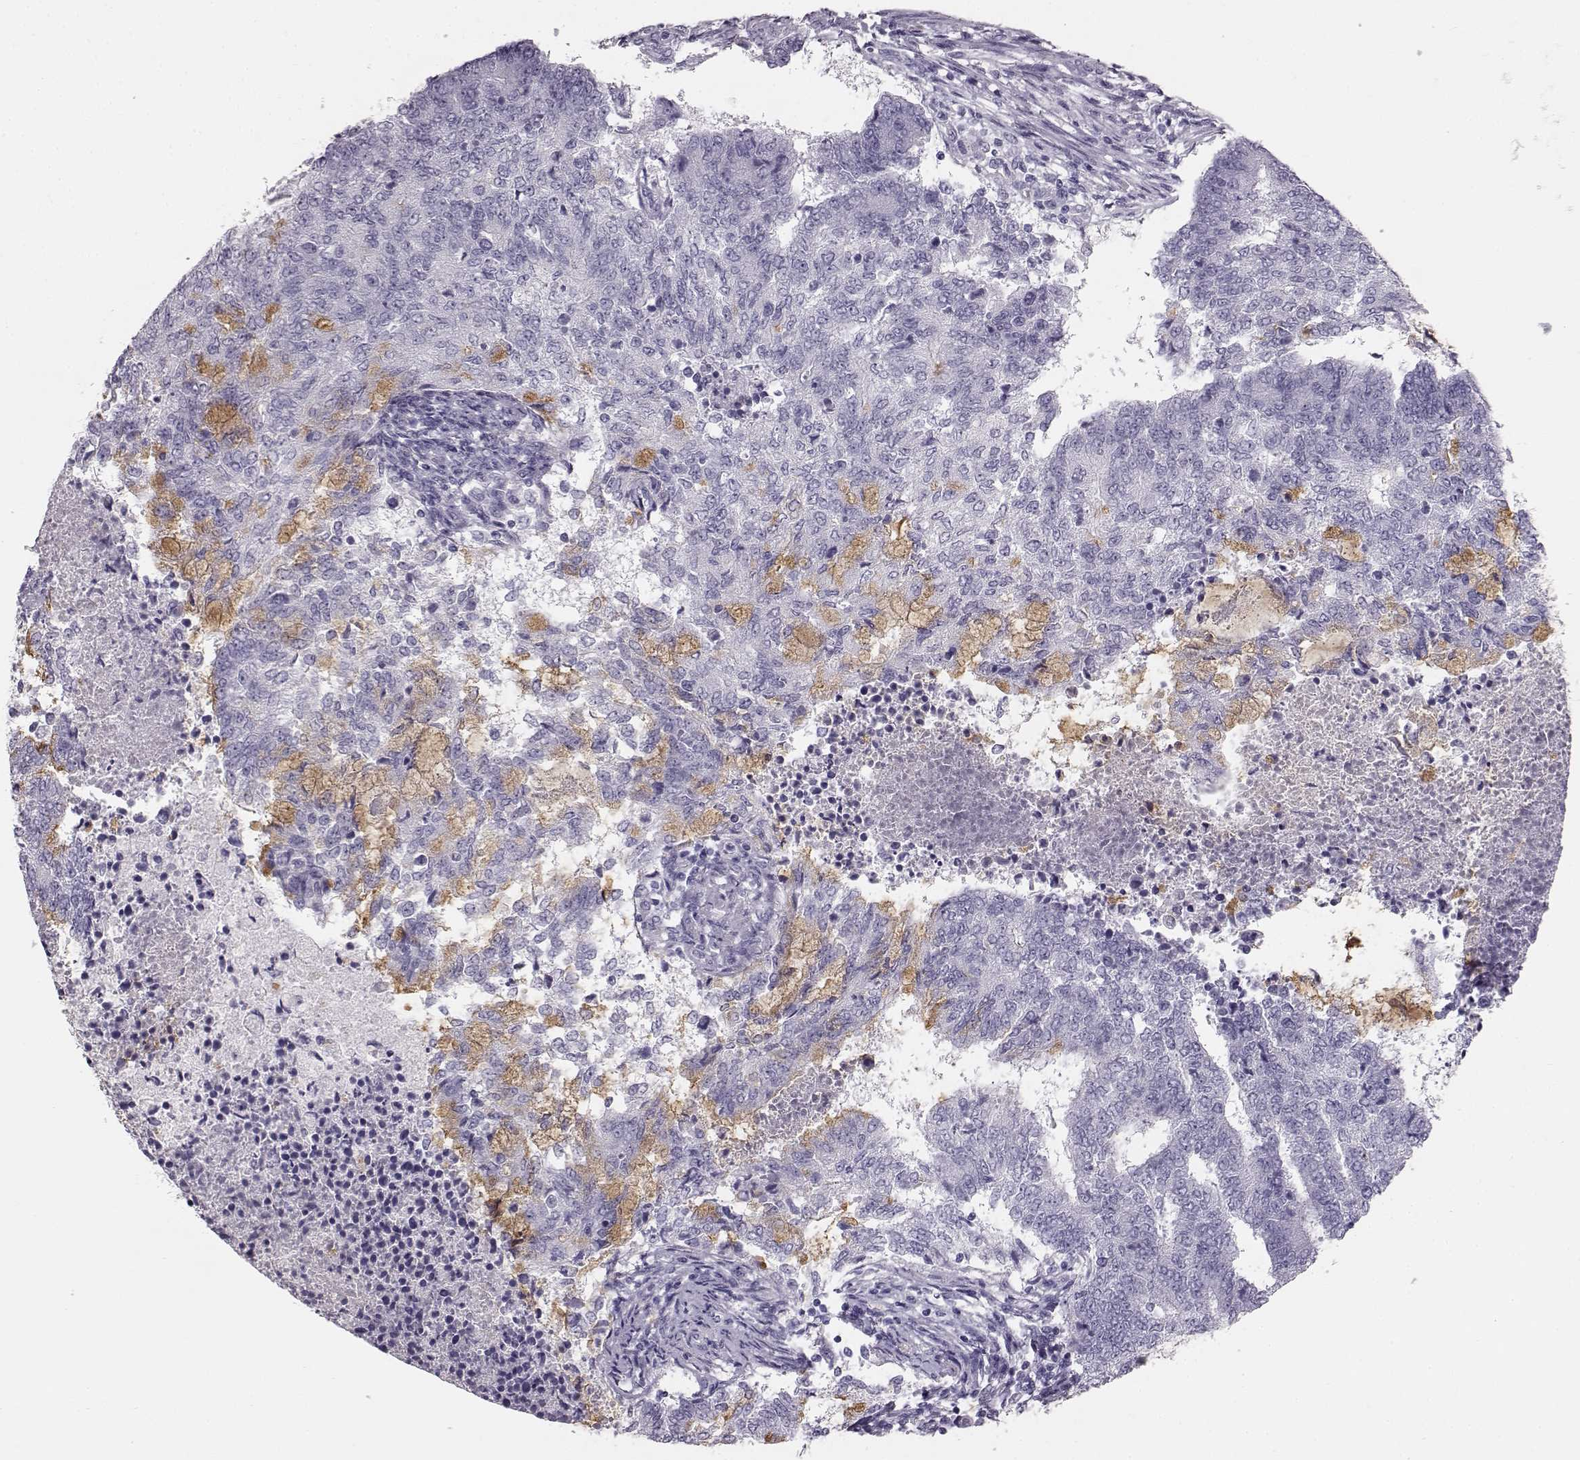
{"staining": {"intensity": "negative", "quantity": "none", "location": "none"}, "tissue": "endometrial cancer", "cell_type": "Tumor cells", "image_type": "cancer", "snomed": [{"axis": "morphology", "description": "Adenocarcinoma, NOS"}, {"axis": "topography", "description": "Endometrium"}], "caption": "Adenocarcinoma (endometrial) was stained to show a protein in brown. There is no significant positivity in tumor cells. The staining is performed using DAB brown chromogen with nuclei counter-stained in using hematoxylin.", "gene": "NPTXR", "patient": {"sex": "female", "age": 65}}